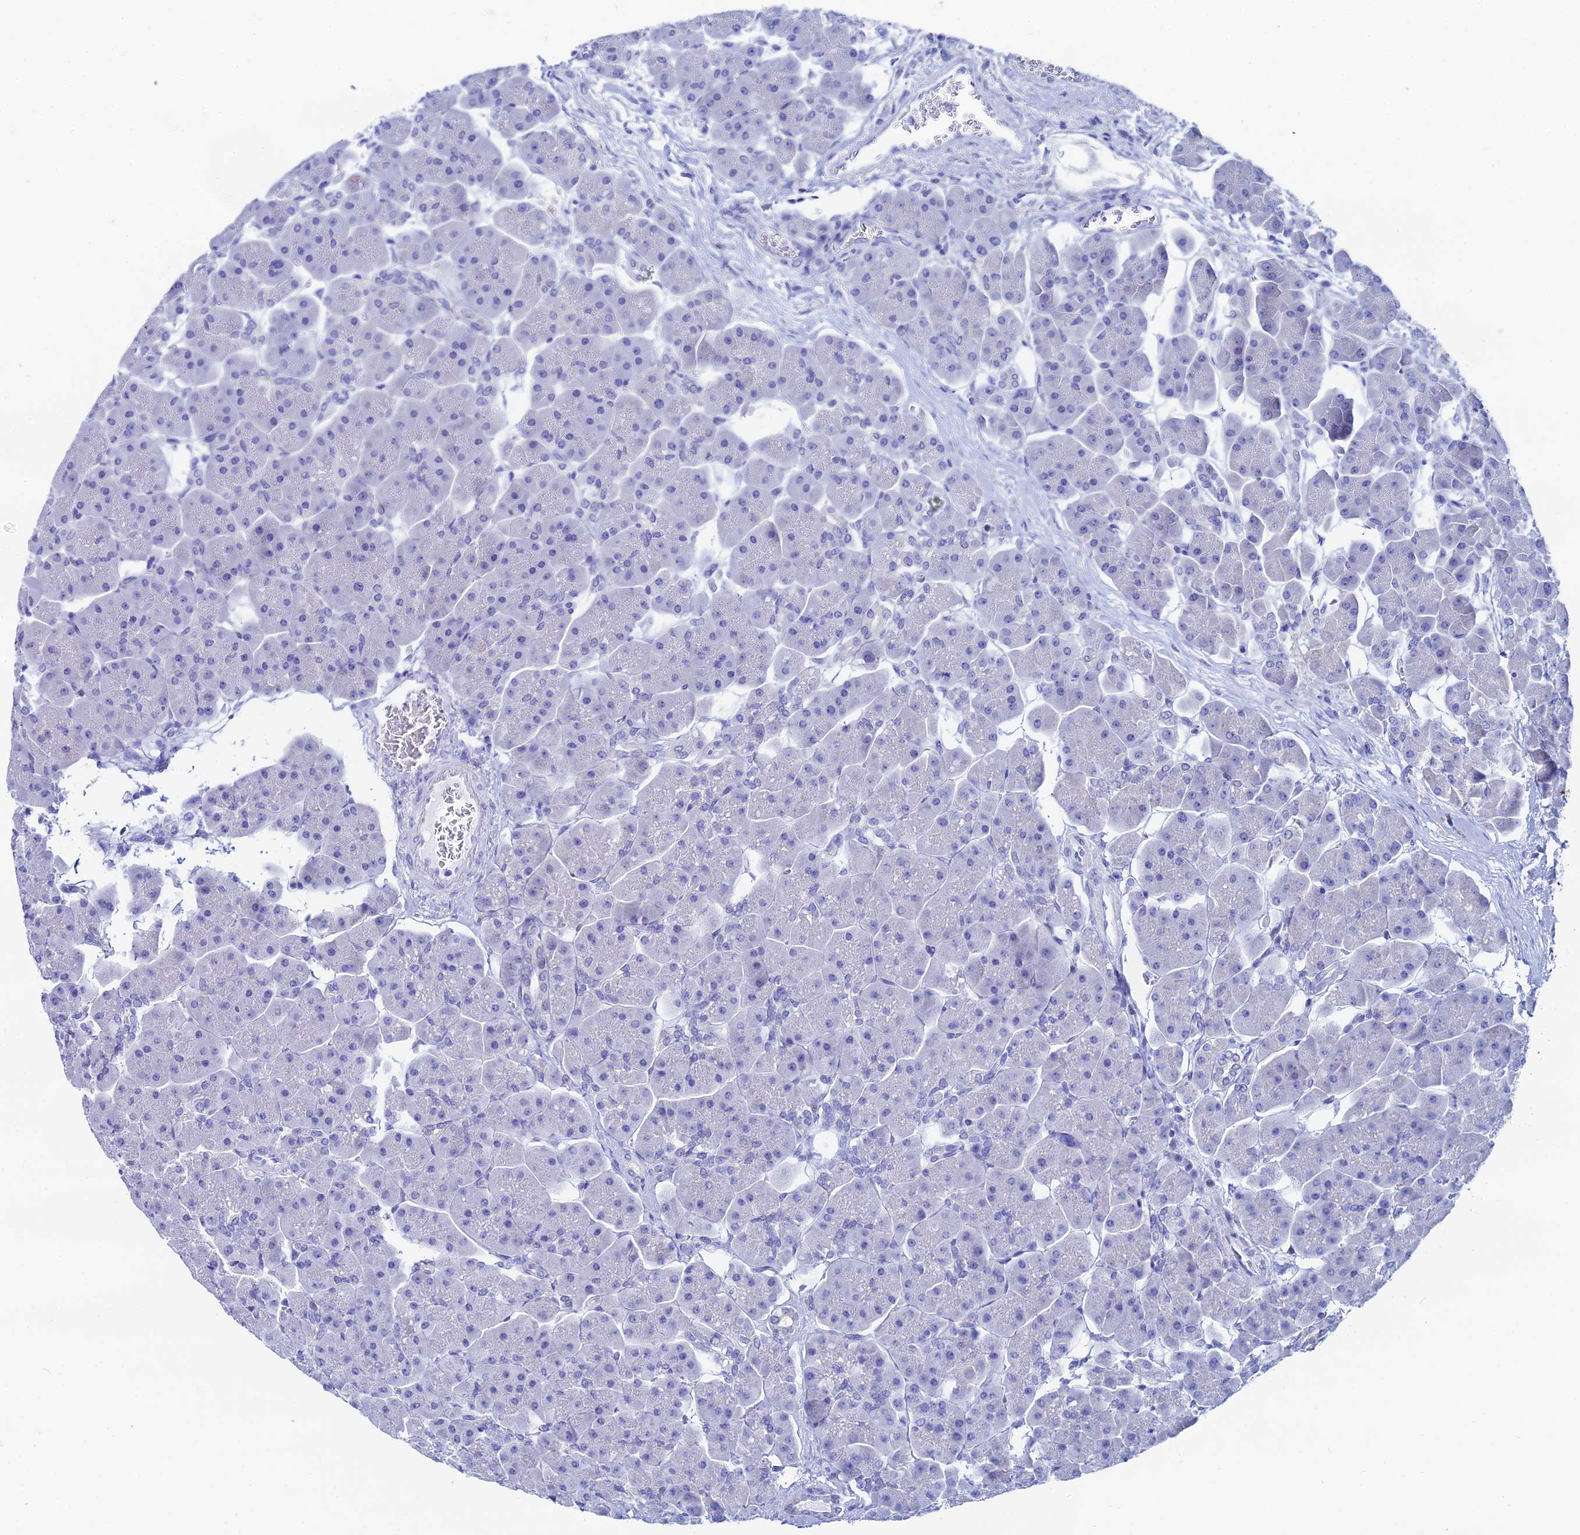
{"staining": {"intensity": "negative", "quantity": "none", "location": "none"}, "tissue": "pancreas", "cell_type": "Exocrine glandular cells", "image_type": "normal", "snomed": [{"axis": "morphology", "description": "Normal tissue, NOS"}, {"axis": "topography", "description": "Pancreas"}], "caption": "Immunohistochemistry (IHC) image of benign human pancreas stained for a protein (brown), which reveals no positivity in exocrine glandular cells.", "gene": "HSPA1L", "patient": {"sex": "male", "age": 66}}